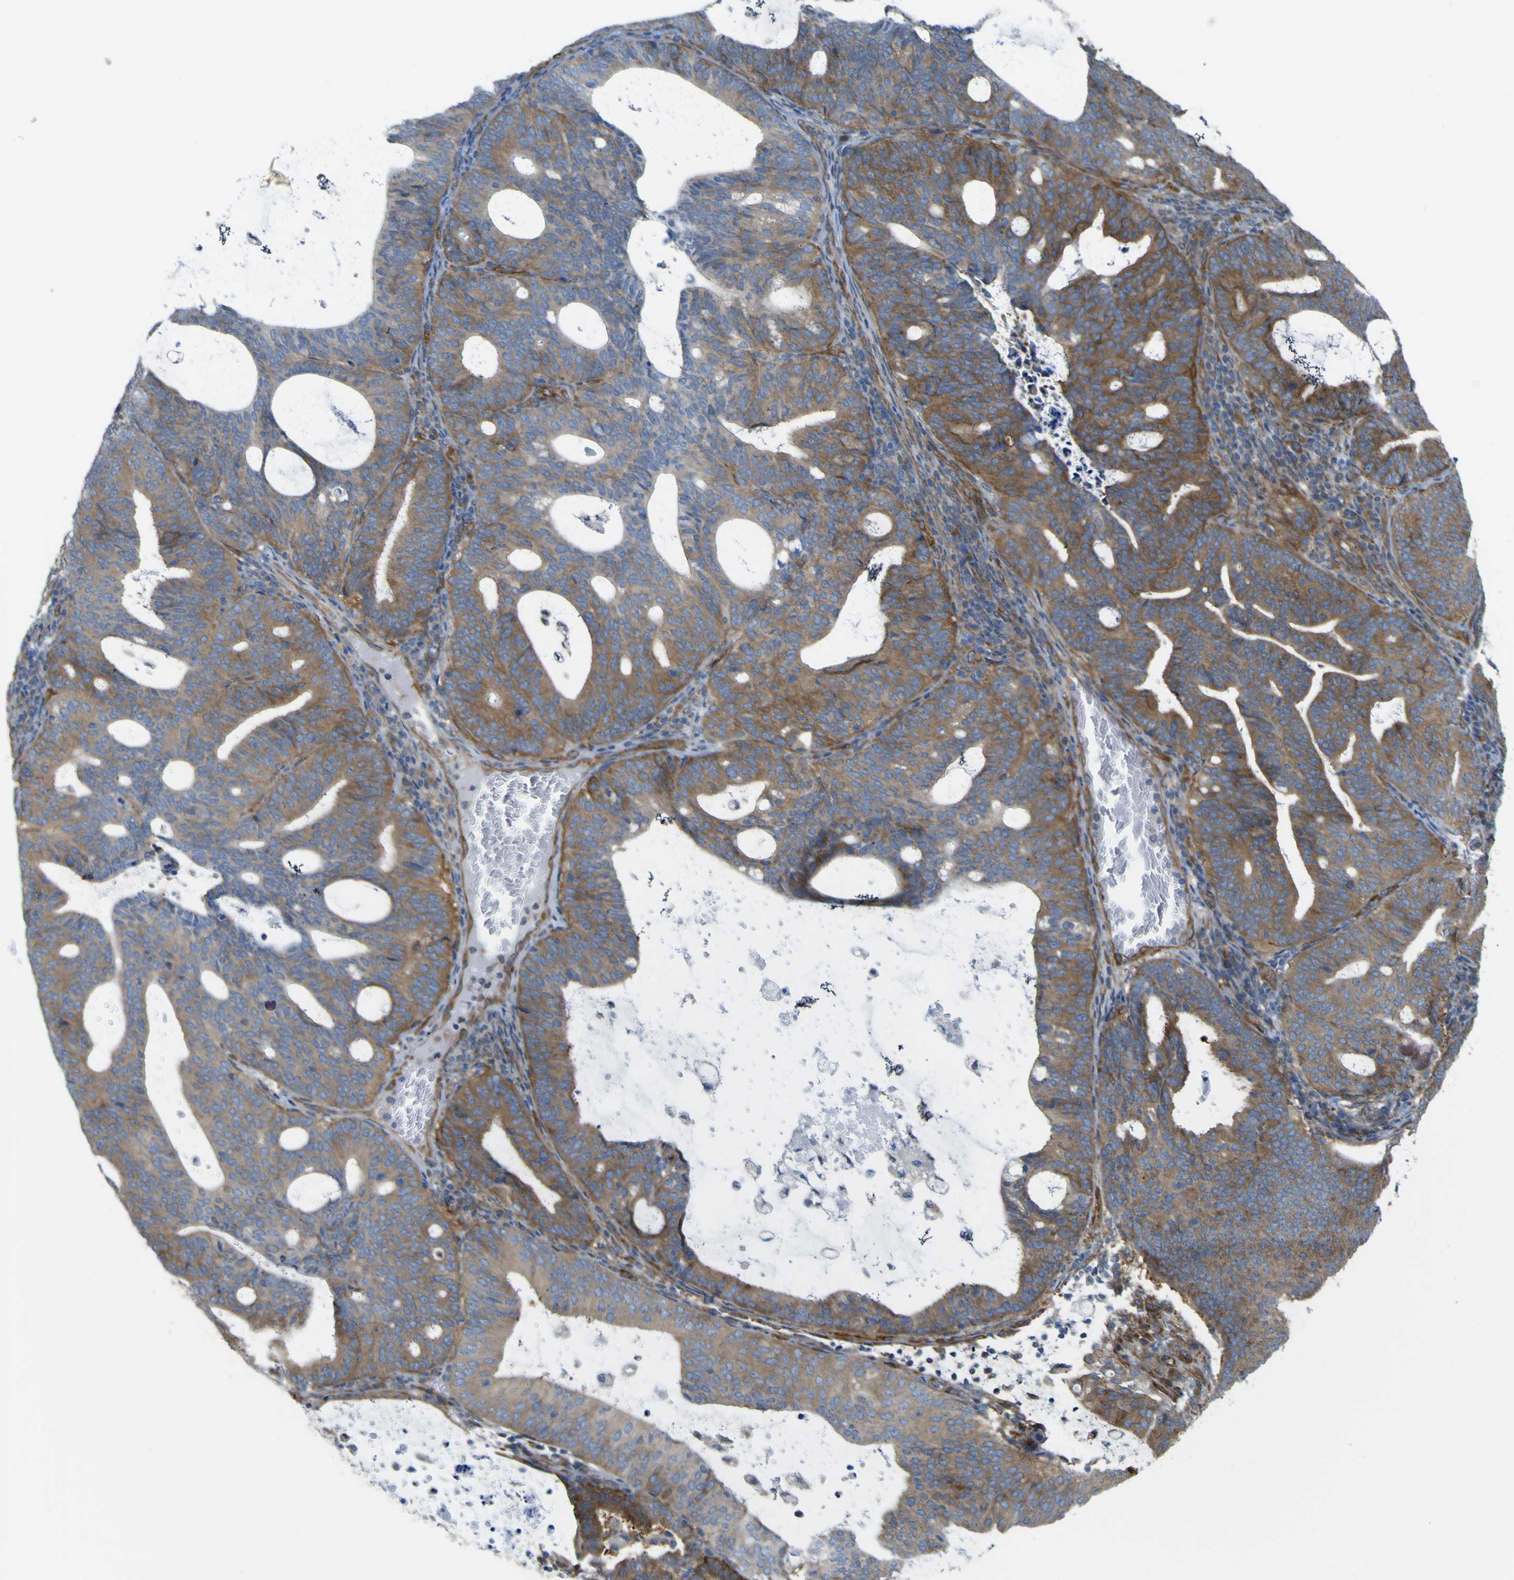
{"staining": {"intensity": "moderate", "quantity": ">75%", "location": "cytoplasmic/membranous"}, "tissue": "endometrial cancer", "cell_type": "Tumor cells", "image_type": "cancer", "snomed": [{"axis": "morphology", "description": "Adenocarcinoma, NOS"}, {"axis": "topography", "description": "Uterus"}], "caption": "Brown immunohistochemical staining in human endometrial cancer shows moderate cytoplasmic/membranous positivity in approximately >75% of tumor cells.", "gene": "JPH1", "patient": {"sex": "female", "age": 83}}